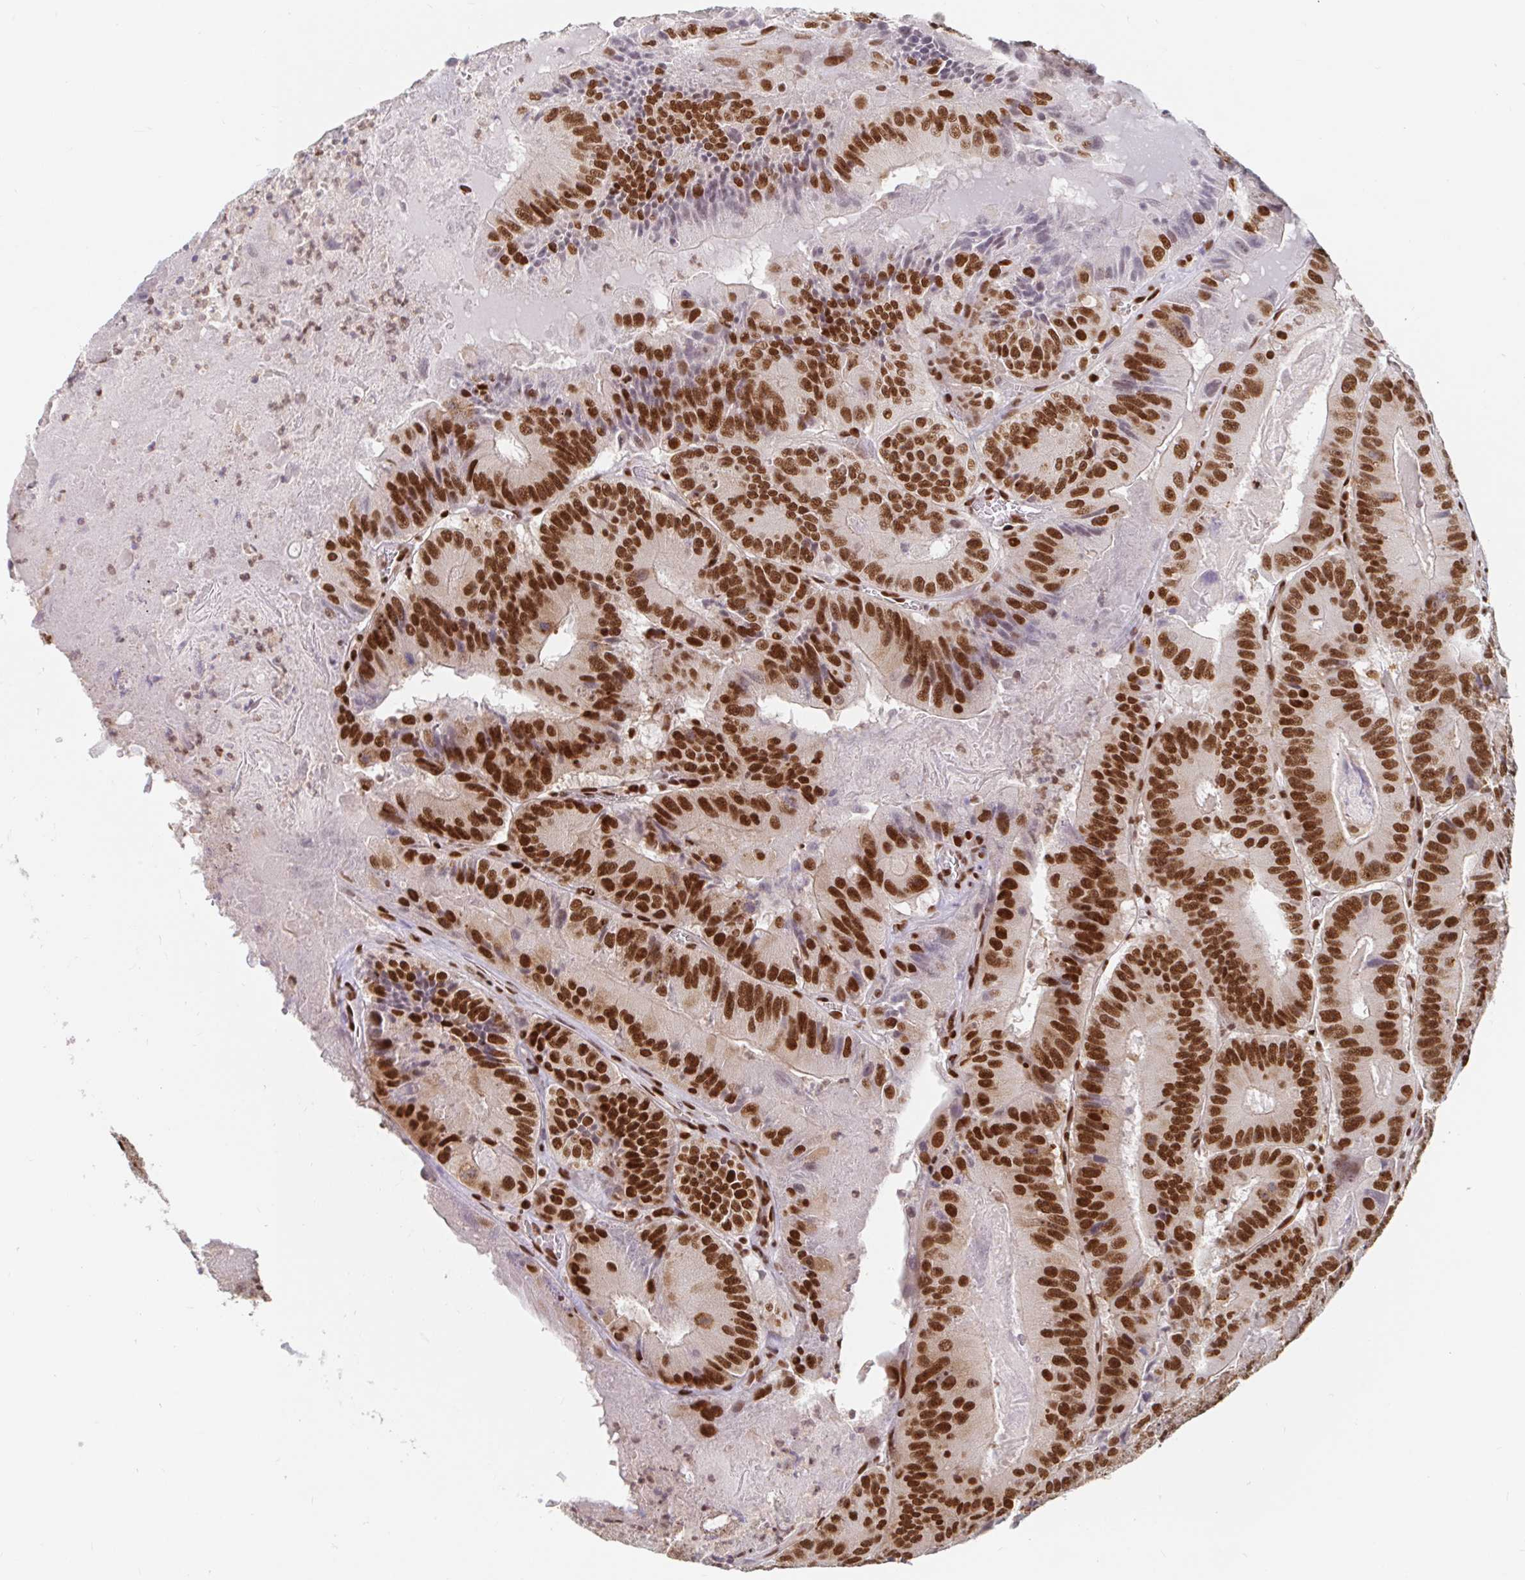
{"staining": {"intensity": "strong", "quantity": ">75%", "location": "nuclear"}, "tissue": "colorectal cancer", "cell_type": "Tumor cells", "image_type": "cancer", "snomed": [{"axis": "morphology", "description": "Adenocarcinoma, NOS"}, {"axis": "topography", "description": "Colon"}], "caption": "Adenocarcinoma (colorectal) stained with DAB immunohistochemistry (IHC) demonstrates high levels of strong nuclear positivity in about >75% of tumor cells.", "gene": "RBMX", "patient": {"sex": "female", "age": 86}}